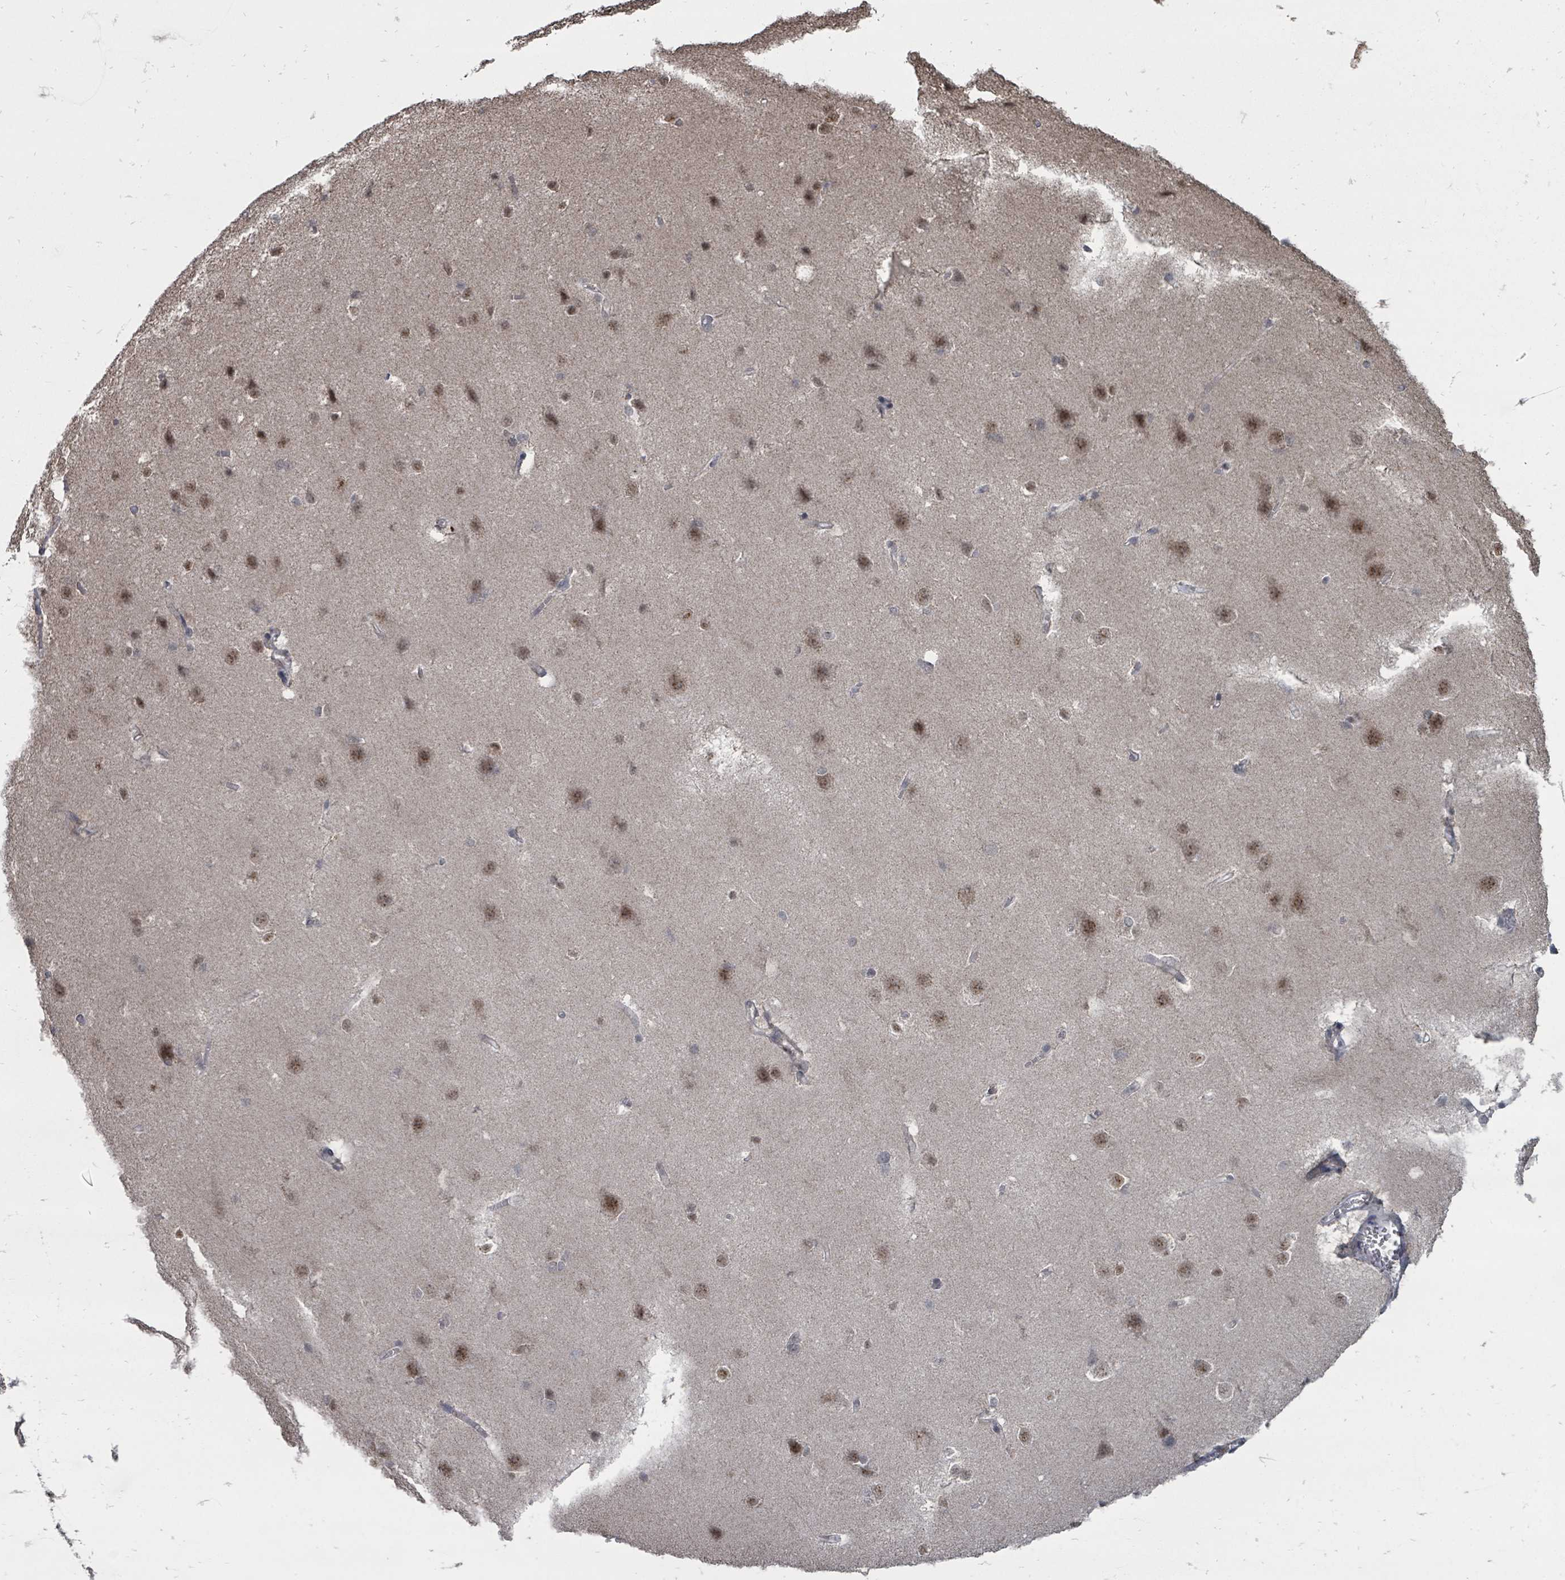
{"staining": {"intensity": "weak", "quantity": "<25%", "location": "cytoplasmic/membranous"}, "tissue": "cerebral cortex", "cell_type": "Endothelial cells", "image_type": "normal", "snomed": [{"axis": "morphology", "description": "Normal tissue, NOS"}, {"axis": "topography", "description": "Cerebral cortex"}], "caption": "Immunohistochemistry (IHC) of unremarkable human cerebral cortex demonstrates no staining in endothelial cells.", "gene": "MAGOHB", "patient": {"sex": "male", "age": 37}}